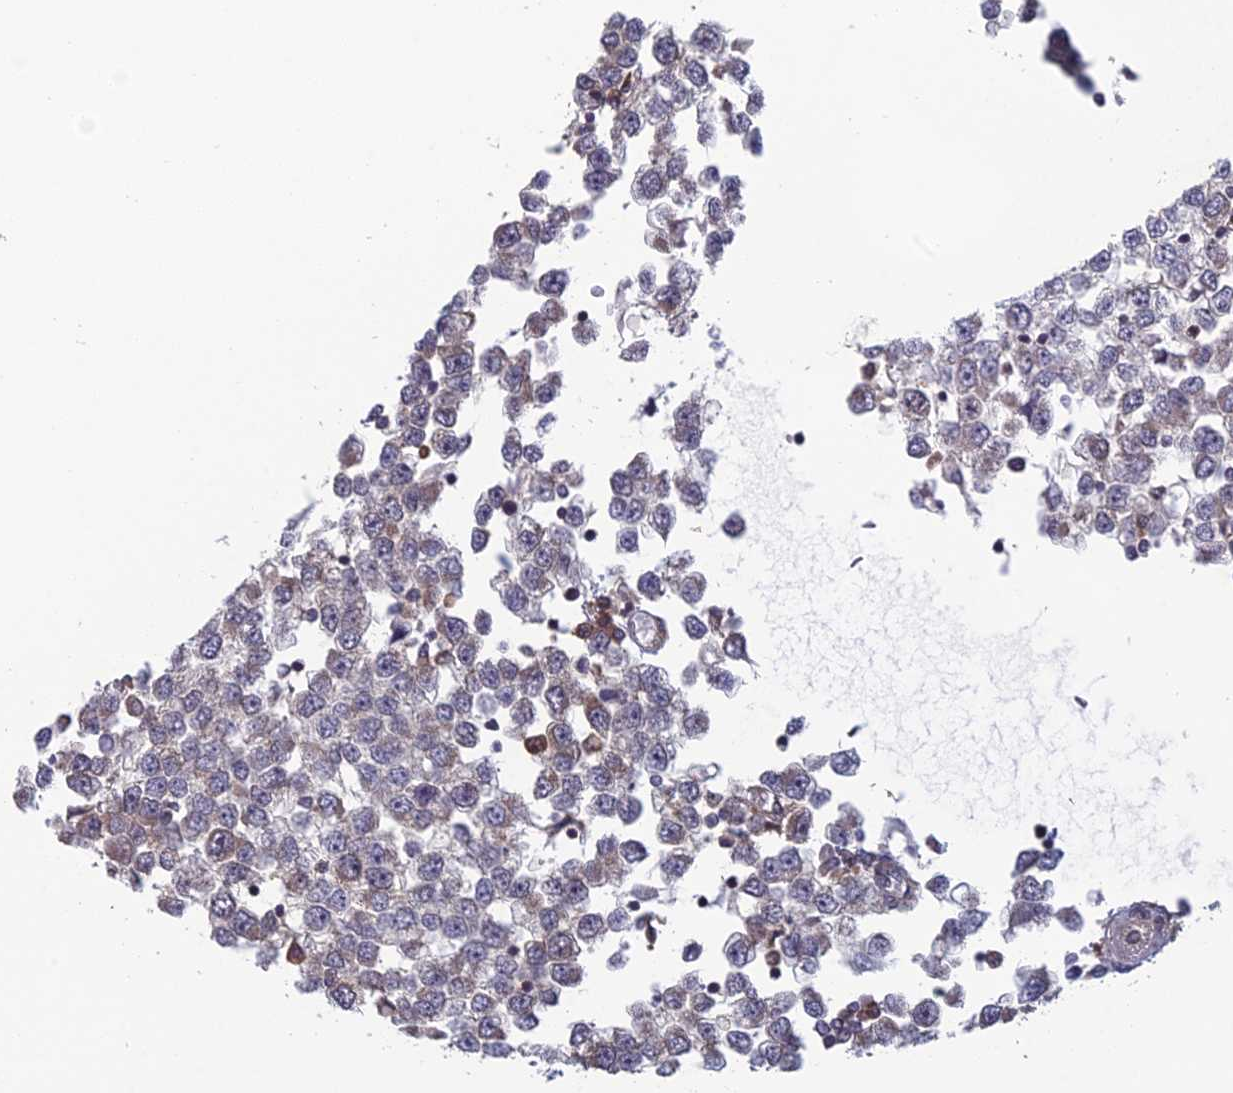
{"staining": {"intensity": "negative", "quantity": "none", "location": "none"}, "tissue": "testis cancer", "cell_type": "Tumor cells", "image_type": "cancer", "snomed": [{"axis": "morphology", "description": "Seminoma, NOS"}, {"axis": "topography", "description": "Testis"}], "caption": "Tumor cells show no significant protein positivity in testis seminoma.", "gene": "SRA1", "patient": {"sex": "male", "age": 65}}